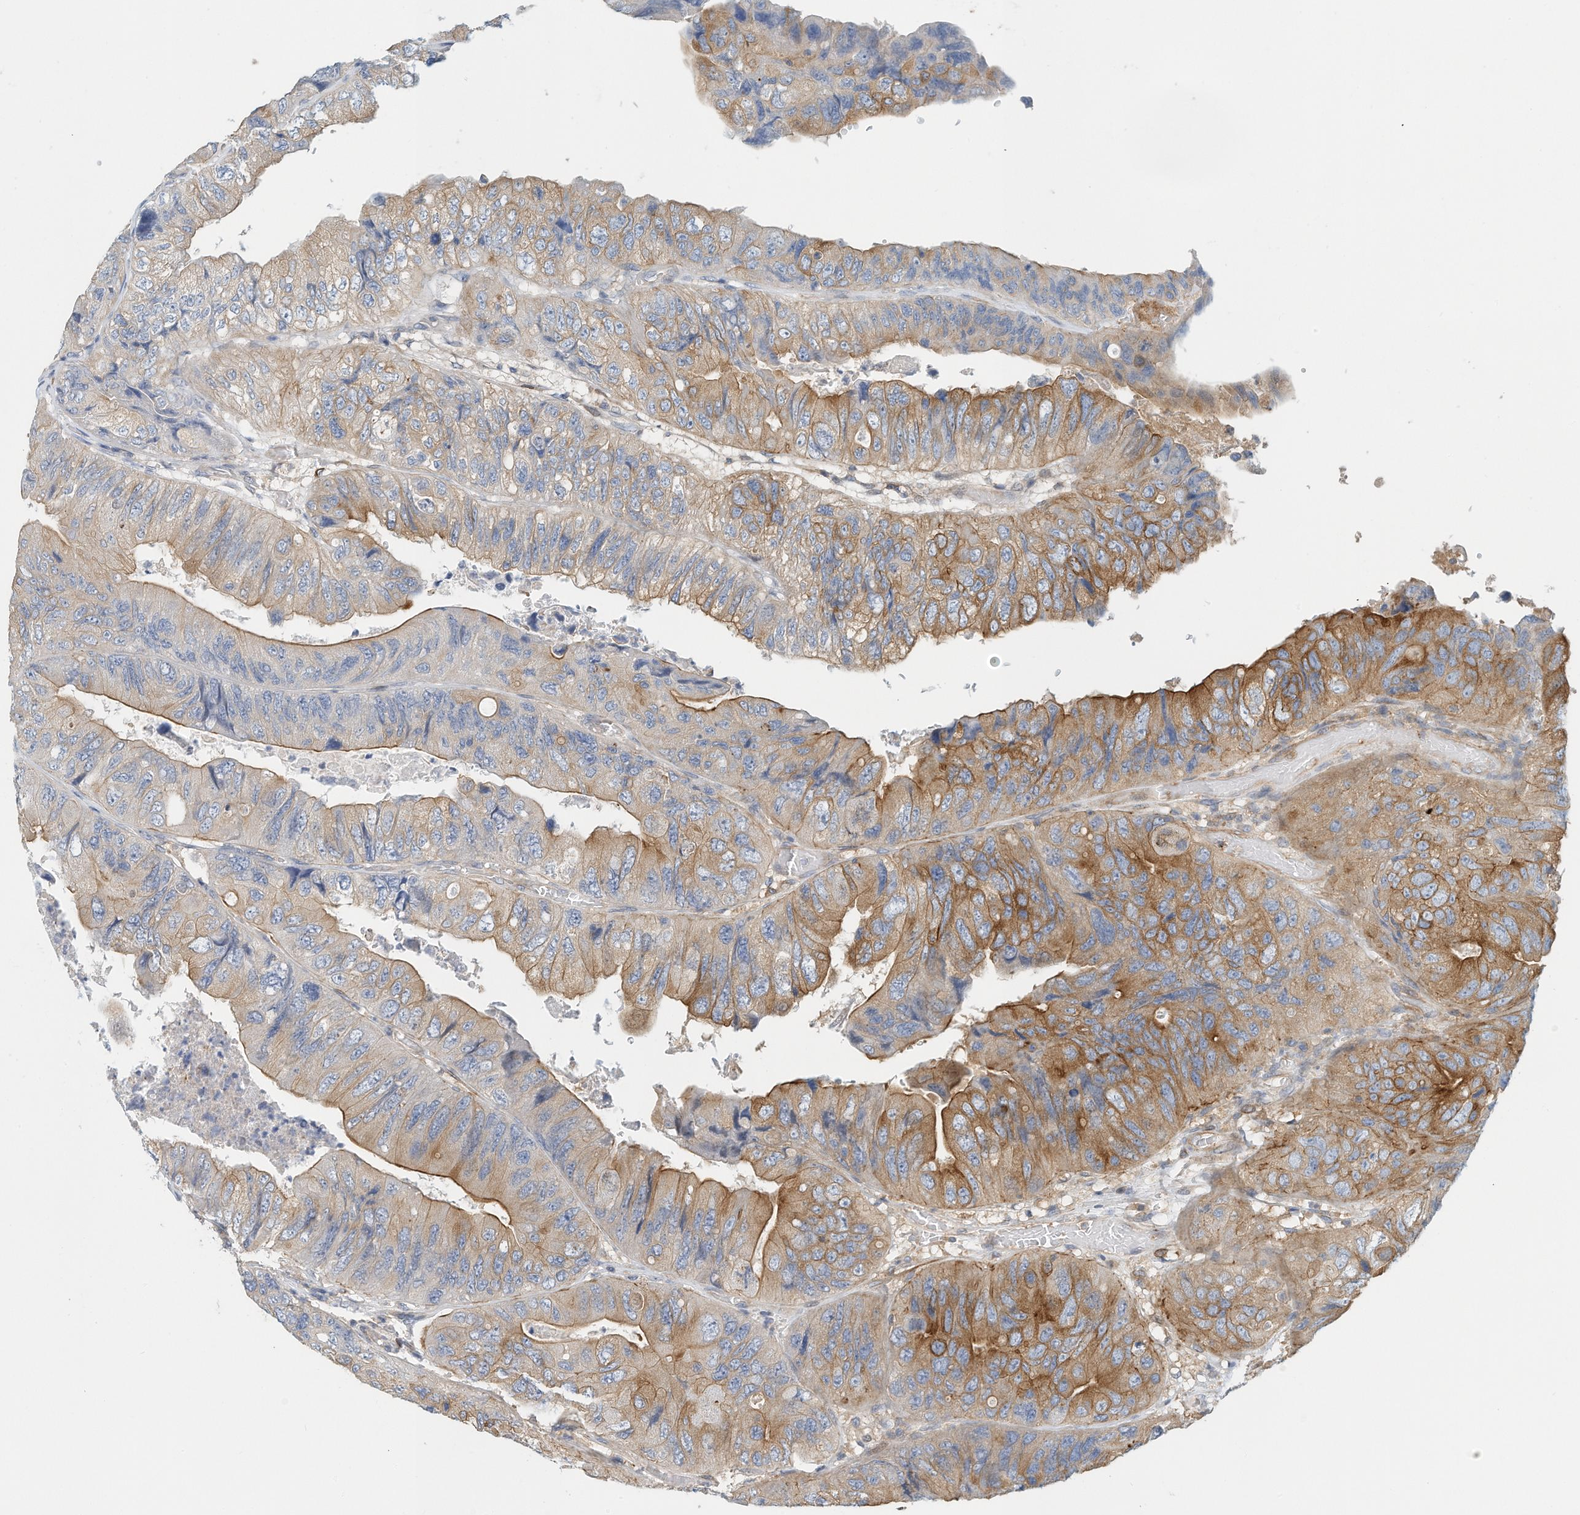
{"staining": {"intensity": "moderate", "quantity": "25%-75%", "location": "cytoplasmic/membranous"}, "tissue": "colorectal cancer", "cell_type": "Tumor cells", "image_type": "cancer", "snomed": [{"axis": "morphology", "description": "Adenocarcinoma, NOS"}, {"axis": "topography", "description": "Rectum"}], "caption": "Moderate cytoplasmic/membranous expression is appreciated in about 25%-75% of tumor cells in colorectal cancer. (Brightfield microscopy of DAB IHC at high magnification).", "gene": "MICAL1", "patient": {"sex": "male", "age": 63}}